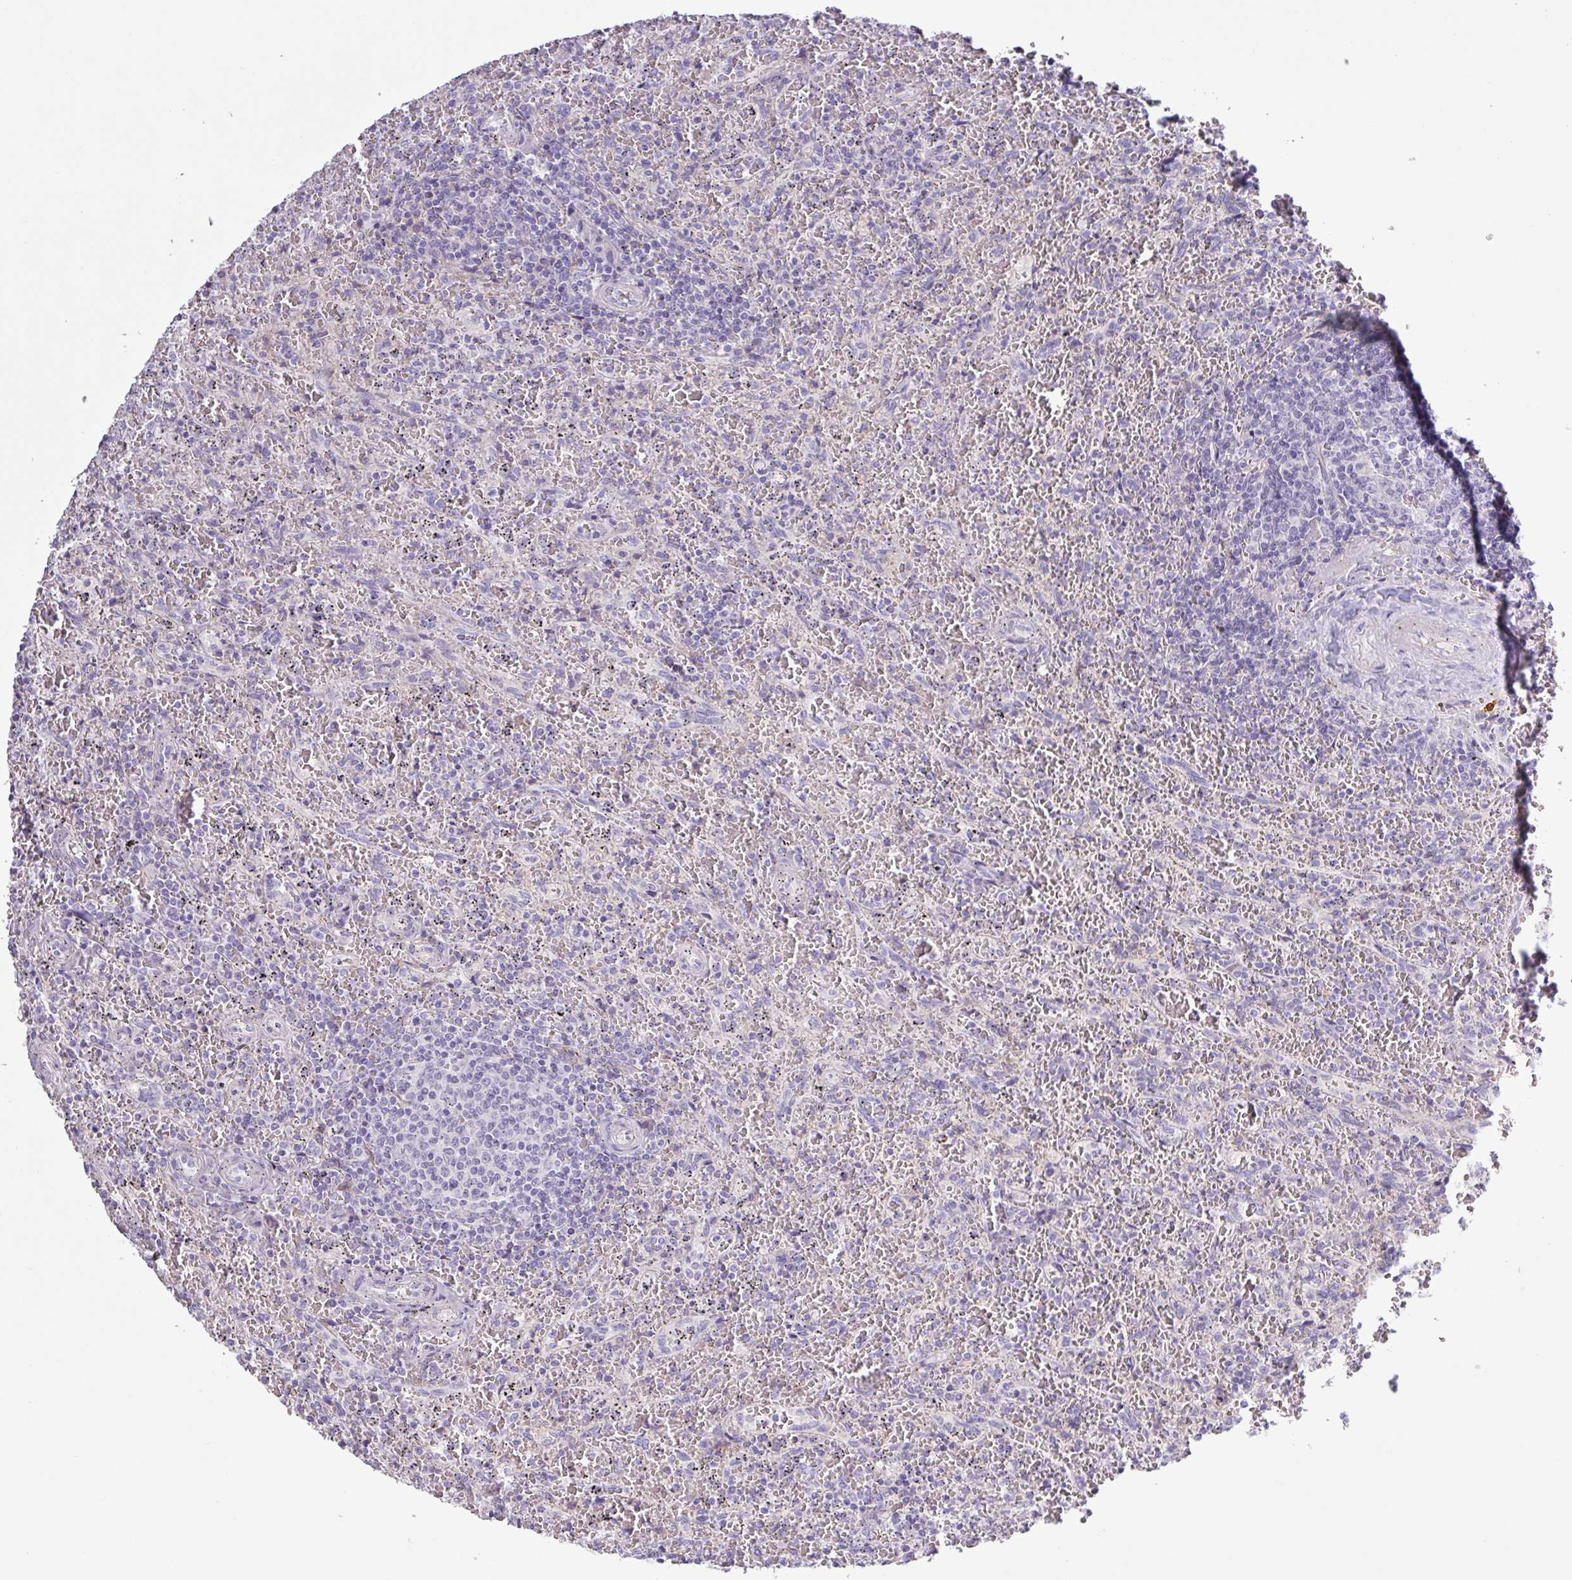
{"staining": {"intensity": "negative", "quantity": "none", "location": "none"}, "tissue": "lymphoma", "cell_type": "Tumor cells", "image_type": "cancer", "snomed": [{"axis": "morphology", "description": "Malignant lymphoma, non-Hodgkin's type, Low grade"}, {"axis": "topography", "description": "Spleen"}], "caption": "DAB (3,3'-diaminobenzidine) immunohistochemical staining of malignant lymphoma, non-Hodgkin's type (low-grade) shows no significant positivity in tumor cells. Nuclei are stained in blue.", "gene": "C4B", "patient": {"sex": "female", "age": 64}}